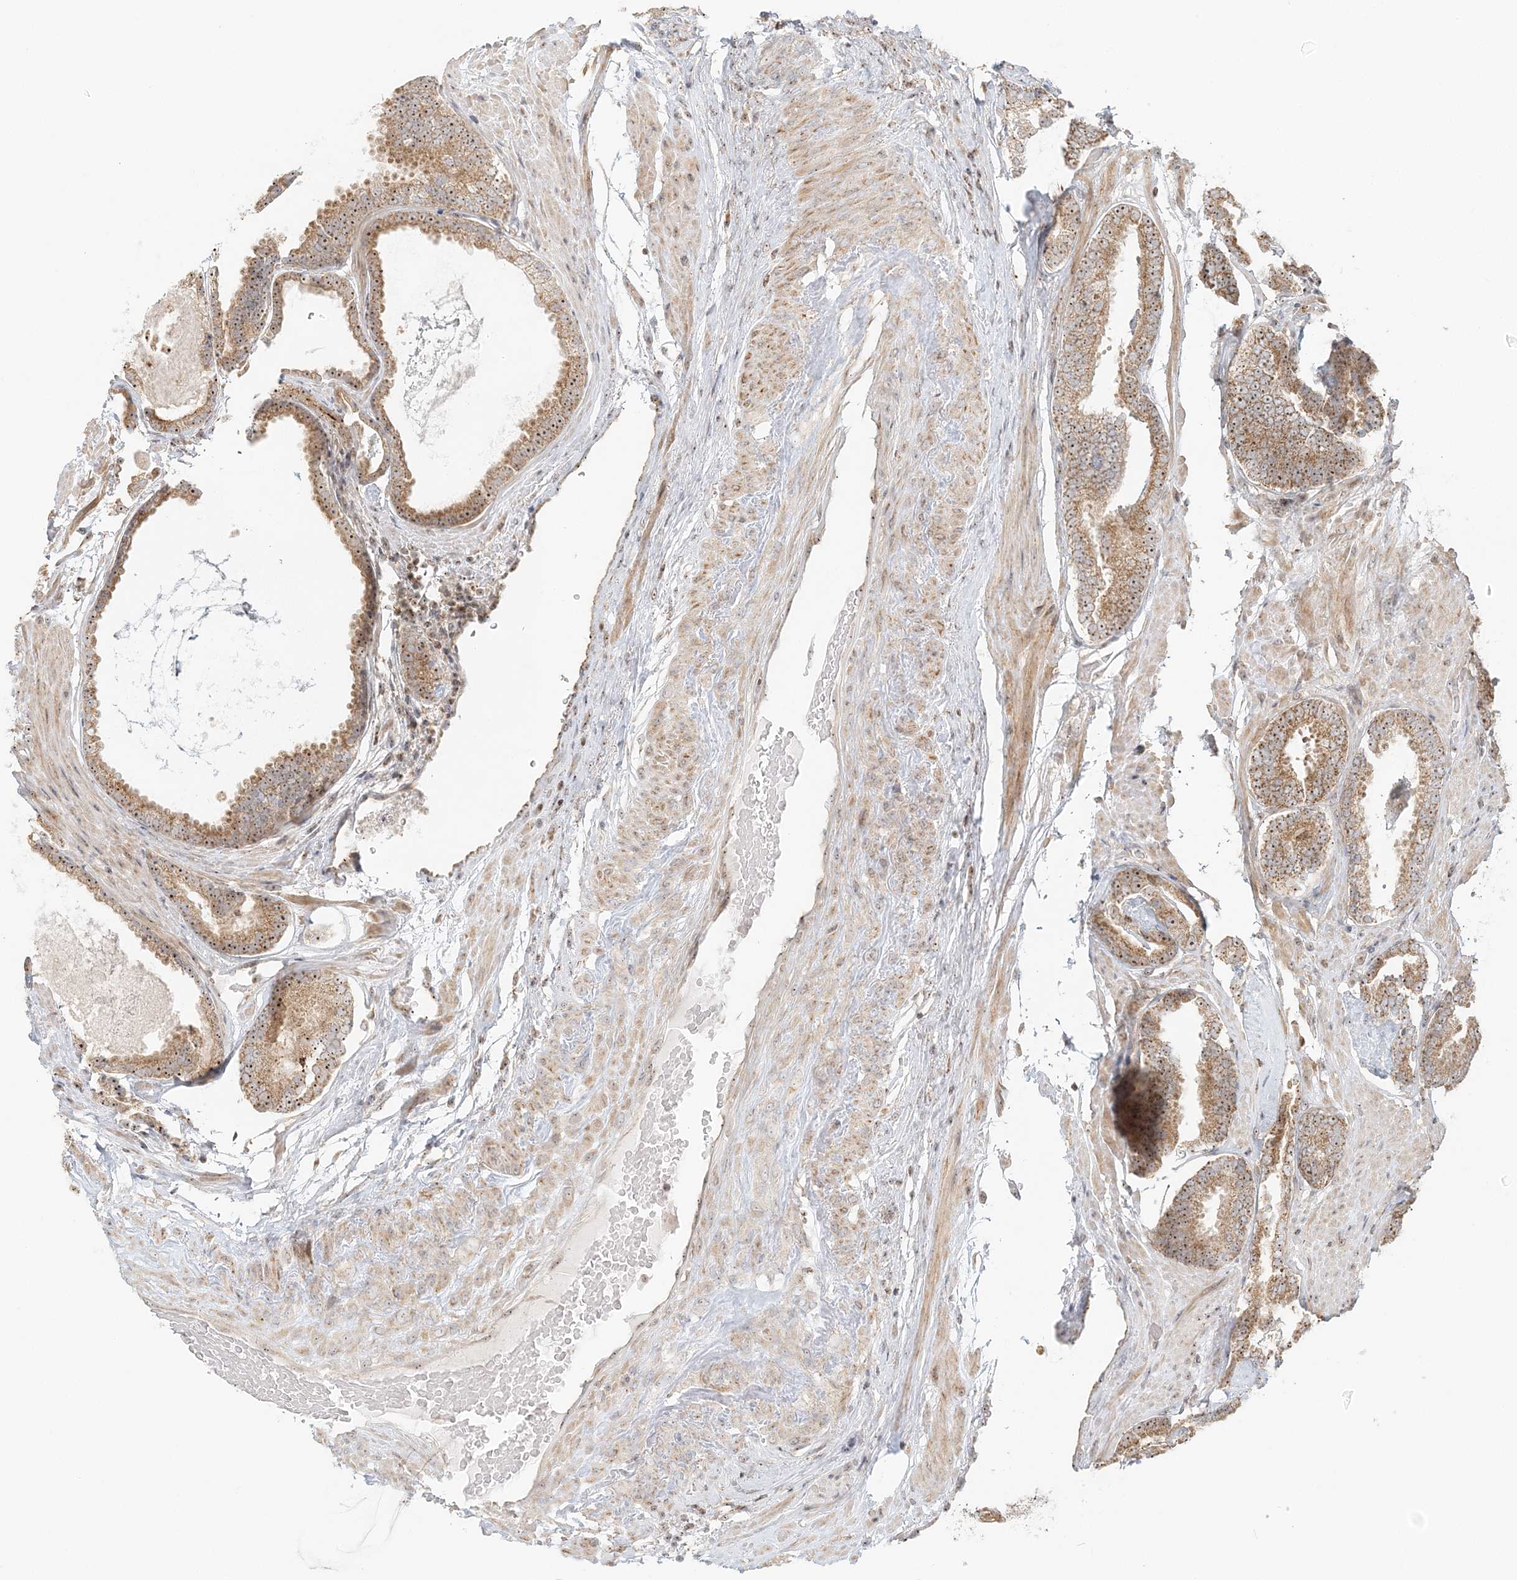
{"staining": {"intensity": "moderate", "quantity": ">75%", "location": "cytoplasmic/membranous,nuclear"}, "tissue": "prostate cancer", "cell_type": "Tumor cells", "image_type": "cancer", "snomed": [{"axis": "morphology", "description": "Adenocarcinoma, Low grade"}, {"axis": "topography", "description": "Prostate"}], "caption": "Protein expression analysis of prostate low-grade adenocarcinoma shows moderate cytoplasmic/membranous and nuclear positivity in about >75% of tumor cells. (Brightfield microscopy of DAB IHC at high magnification).", "gene": "UBE2F", "patient": {"sex": "male", "age": 71}}